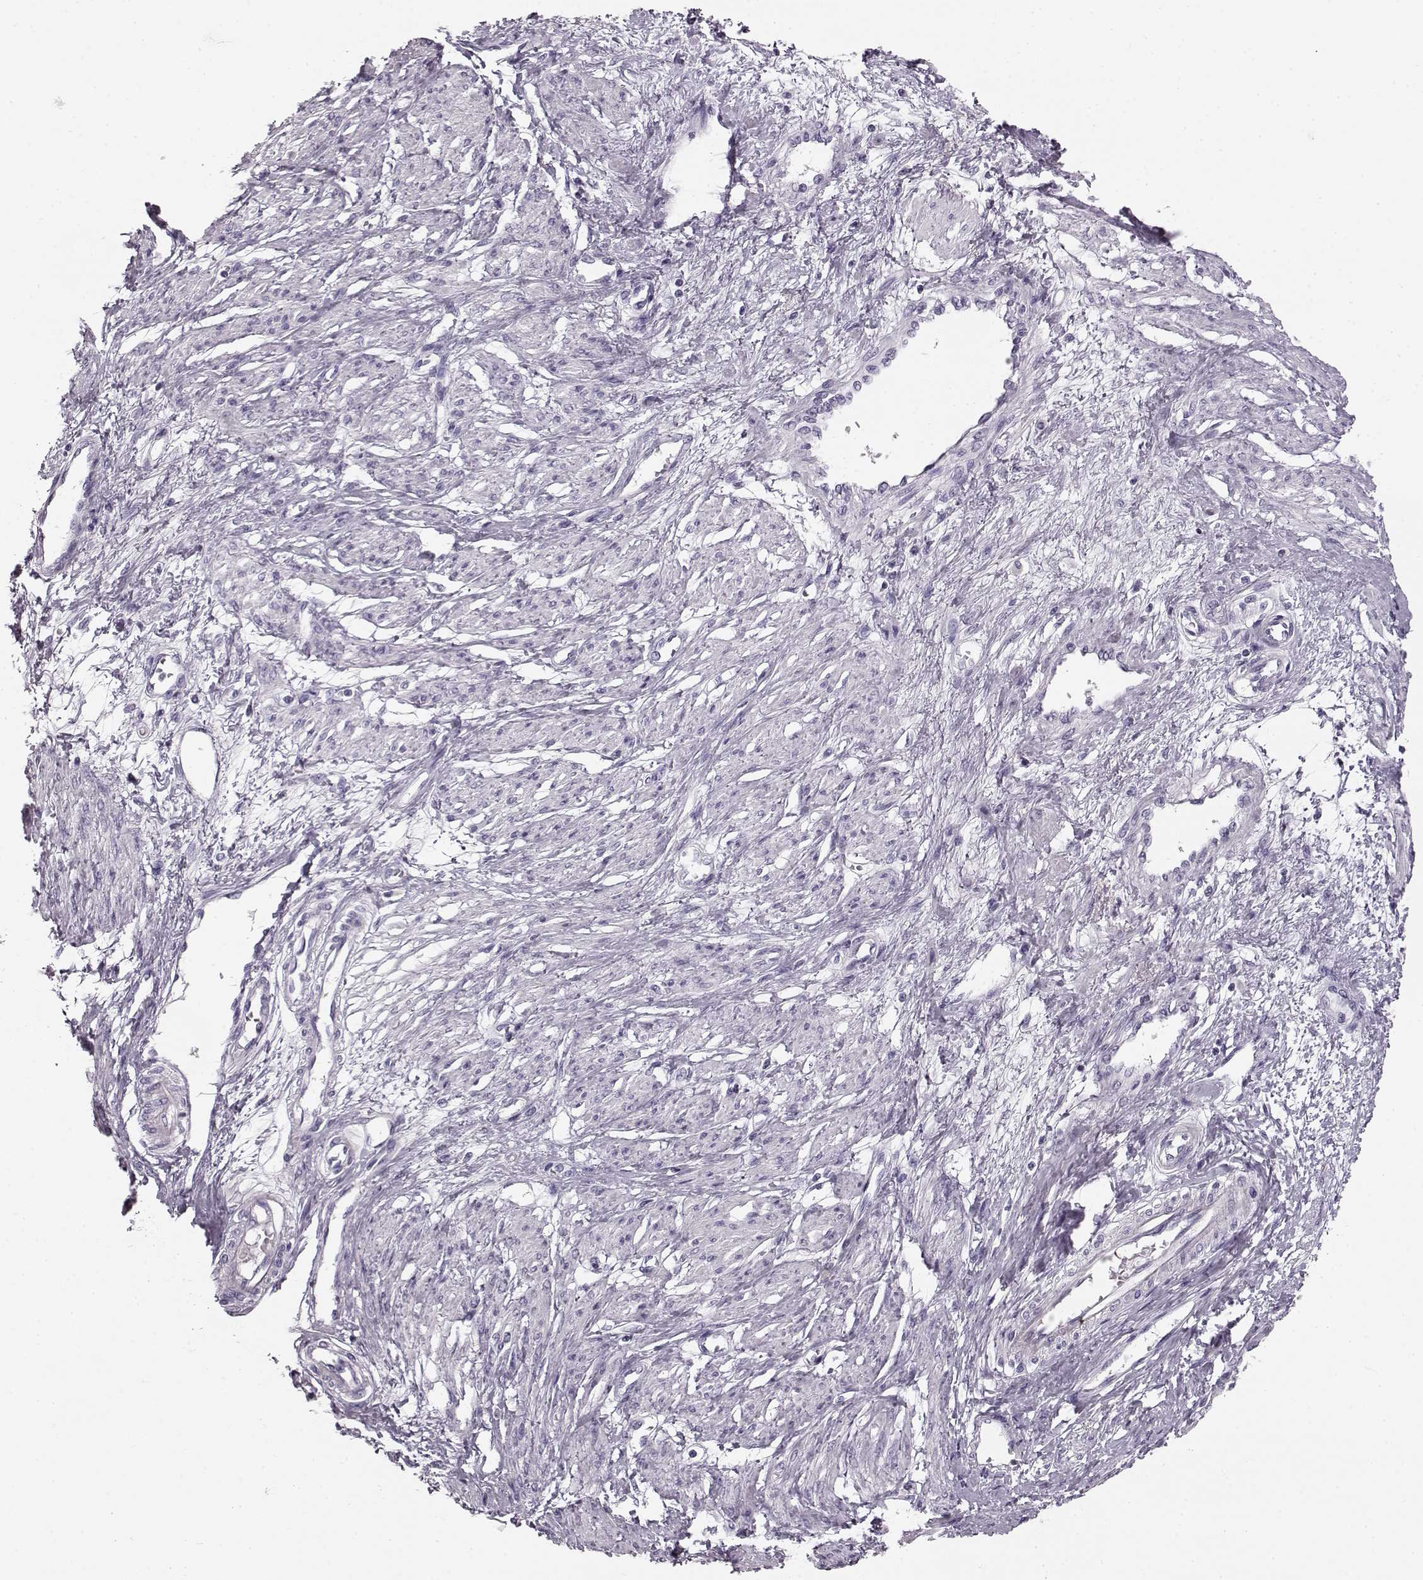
{"staining": {"intensity": "negative", "quantity": "none", "location": "none"}, "tissue": "smooth muscle", "cell_type": "Smooth muscle cells", "image_type": "normal", "snomed": [{"axis": "morphology", "description": "Normal tissue, NOS"}, {"axis": "topography", "description": "Smooth muscle"}, {"axis": "topography", "description": "Uterus"}], "caption": "Smooth muscle stained for a protein using immunohistochemistry displays no staining smooth muscle cells.", "gene": "BFSP2", "patient": {"sex": "female", "age": 39}}